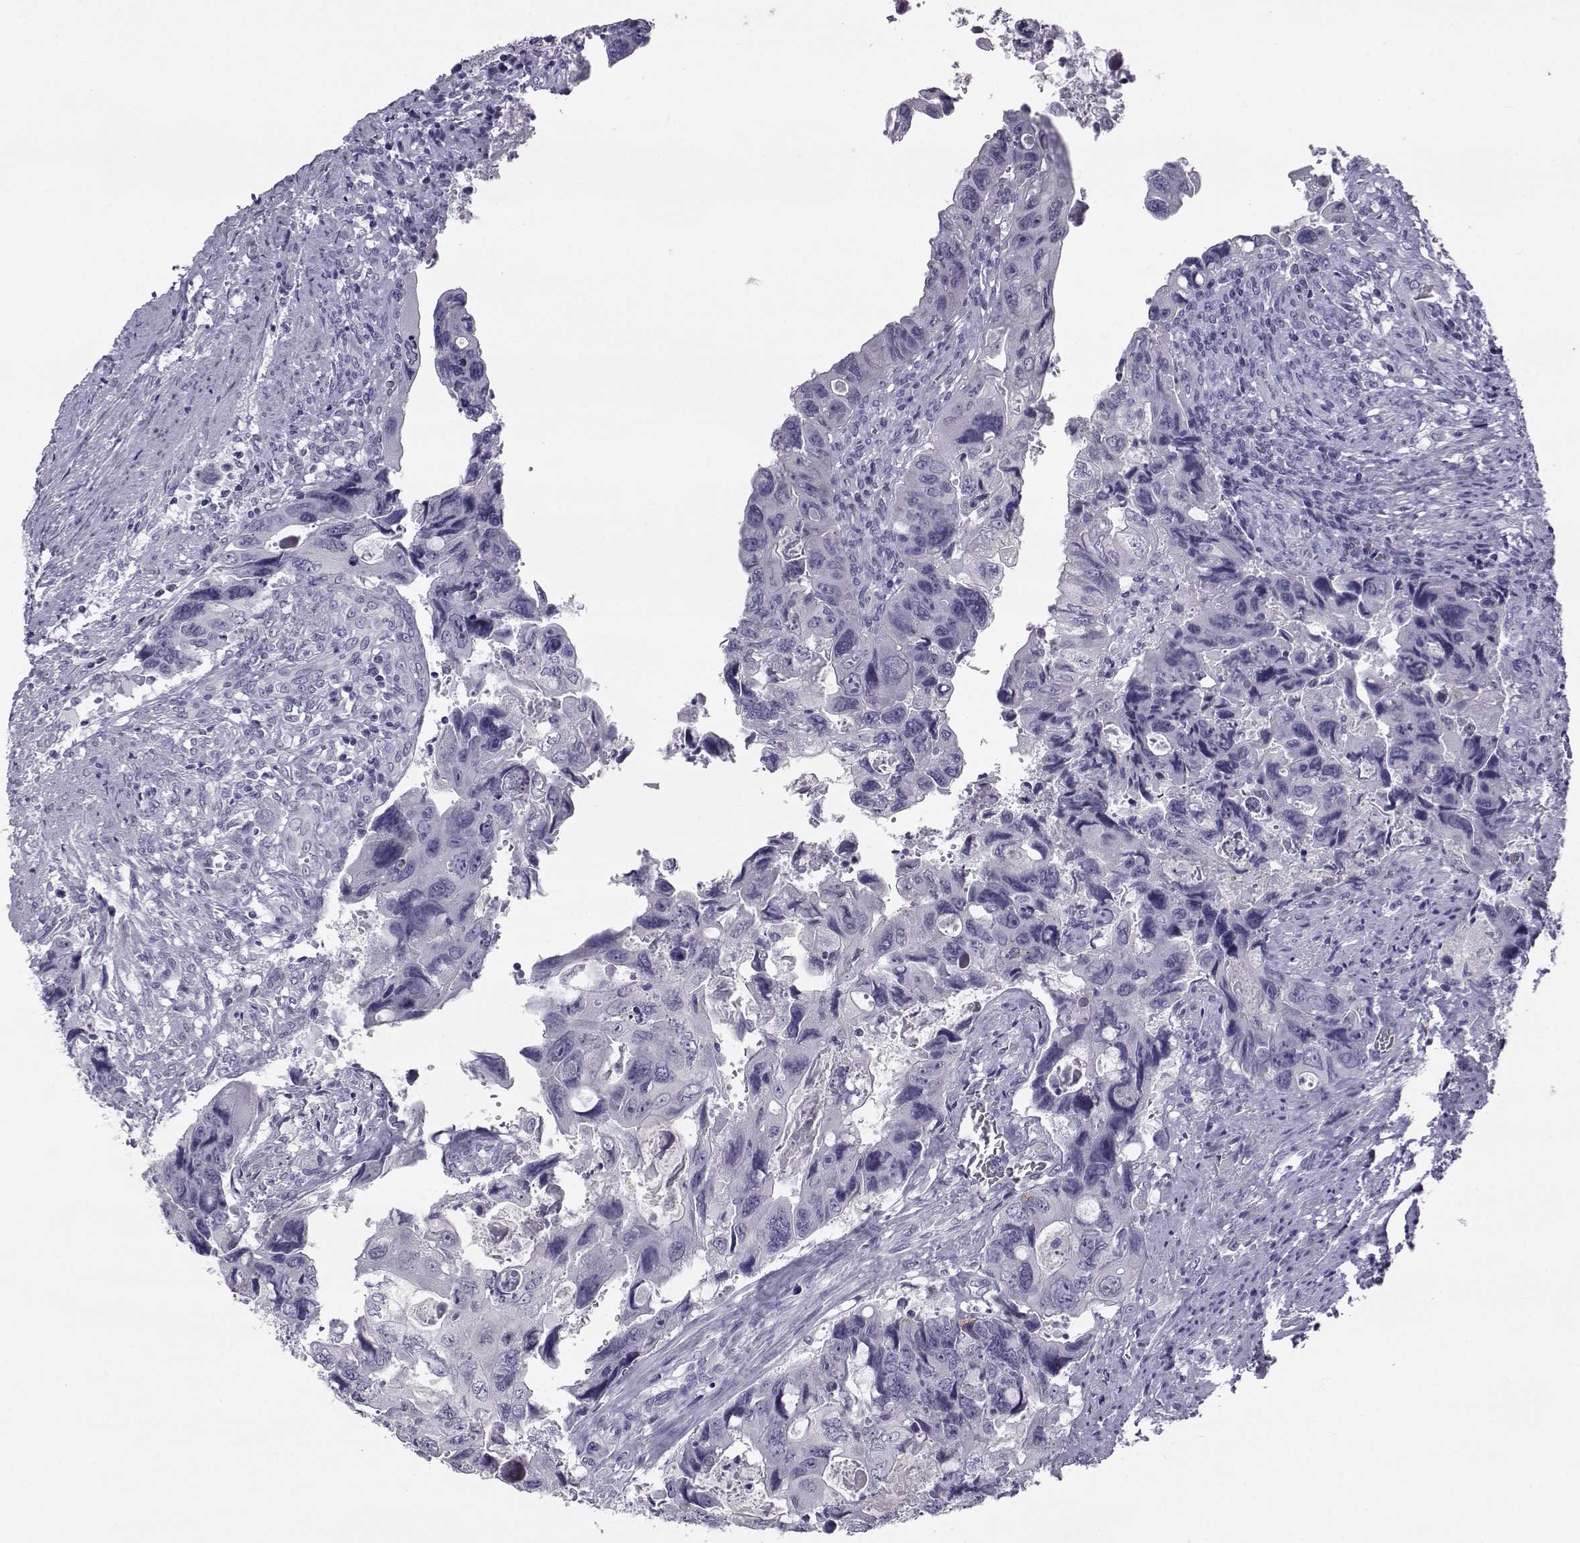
{"staining": {"intensity": "negative", "quantity": "none", "location": "none"}, "tissue": "colorectal cancer", "cell_type": "Tumor cells", "image_type": "cancer", "snomed": [{"axis": "morphology", "description": "Adenocarcinoma, NOS"}, {"axis": "topography", "description": "Rectum"}], "caption": "Human colorectal adenocarcinoma stained for a protein using immunohistochemistry (IHC) demonstrates no positivity in tumor cells.", "gene": "PCSK1N", "patient": {"sex": "male", "age": 62}}